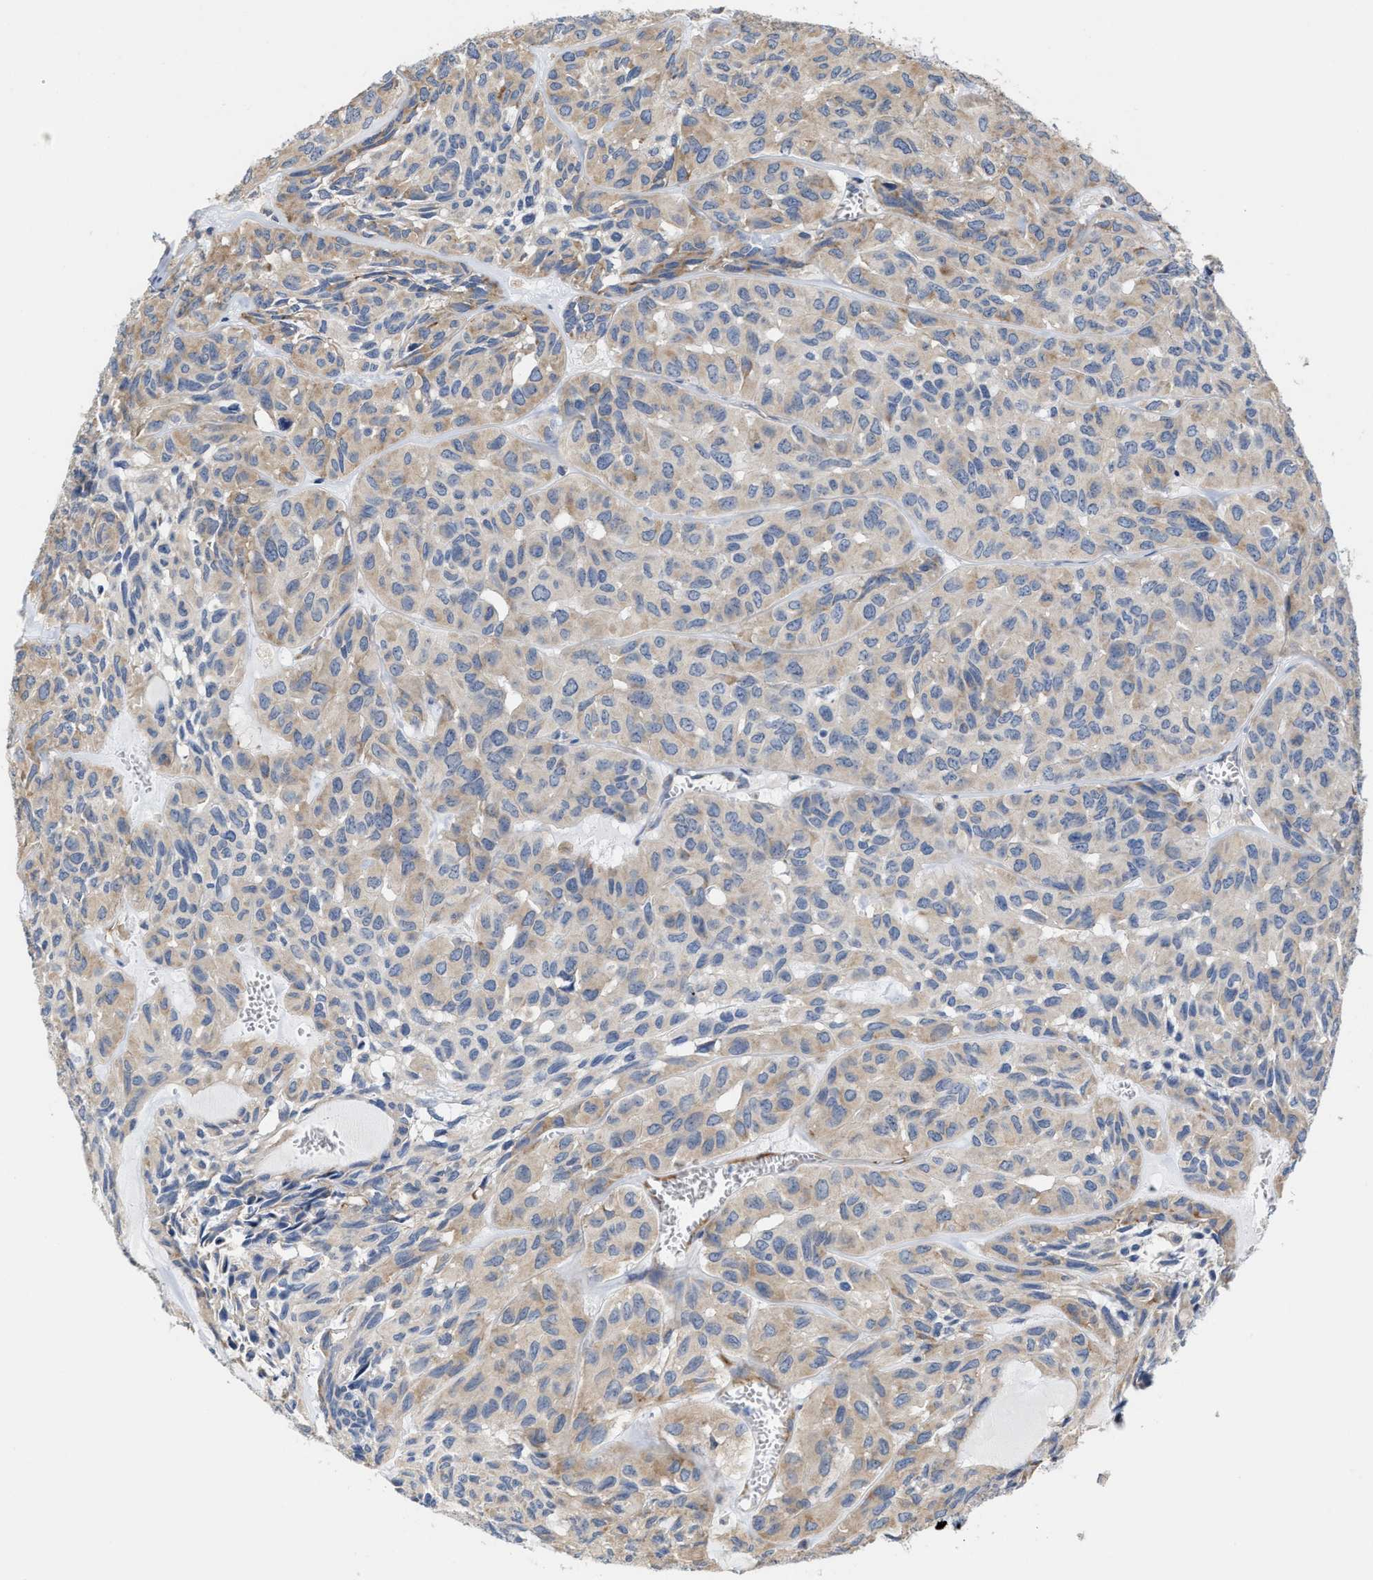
{"staining": {"intensity": "weak", "quantity": ">75%", "location": "cytoplasmic/membranous"}, "tissue": "head and neck cancer", "cell_type": "Tumor cells", "image_type": "cancer", "snomed": [{"axis": "morphology", "description": "Adenocarcinoma, NOS"}, {"axis": "topography", "description": "Salivary gland, NOS"}, {"axis": "topography", "description": "Head-Neck"}], "caption": "Protein staining demonstrates weak cytoplasmic/membranous staining in about >75% of tumor cells in head and neck cancer (adenocarcinoma). (Stains: DAB in brown, nuclei in blue, Microscopy: brightfield microscopy at high magnification).", "gene": "RYR2", "patient": {"sex": "female", "age": 76}}